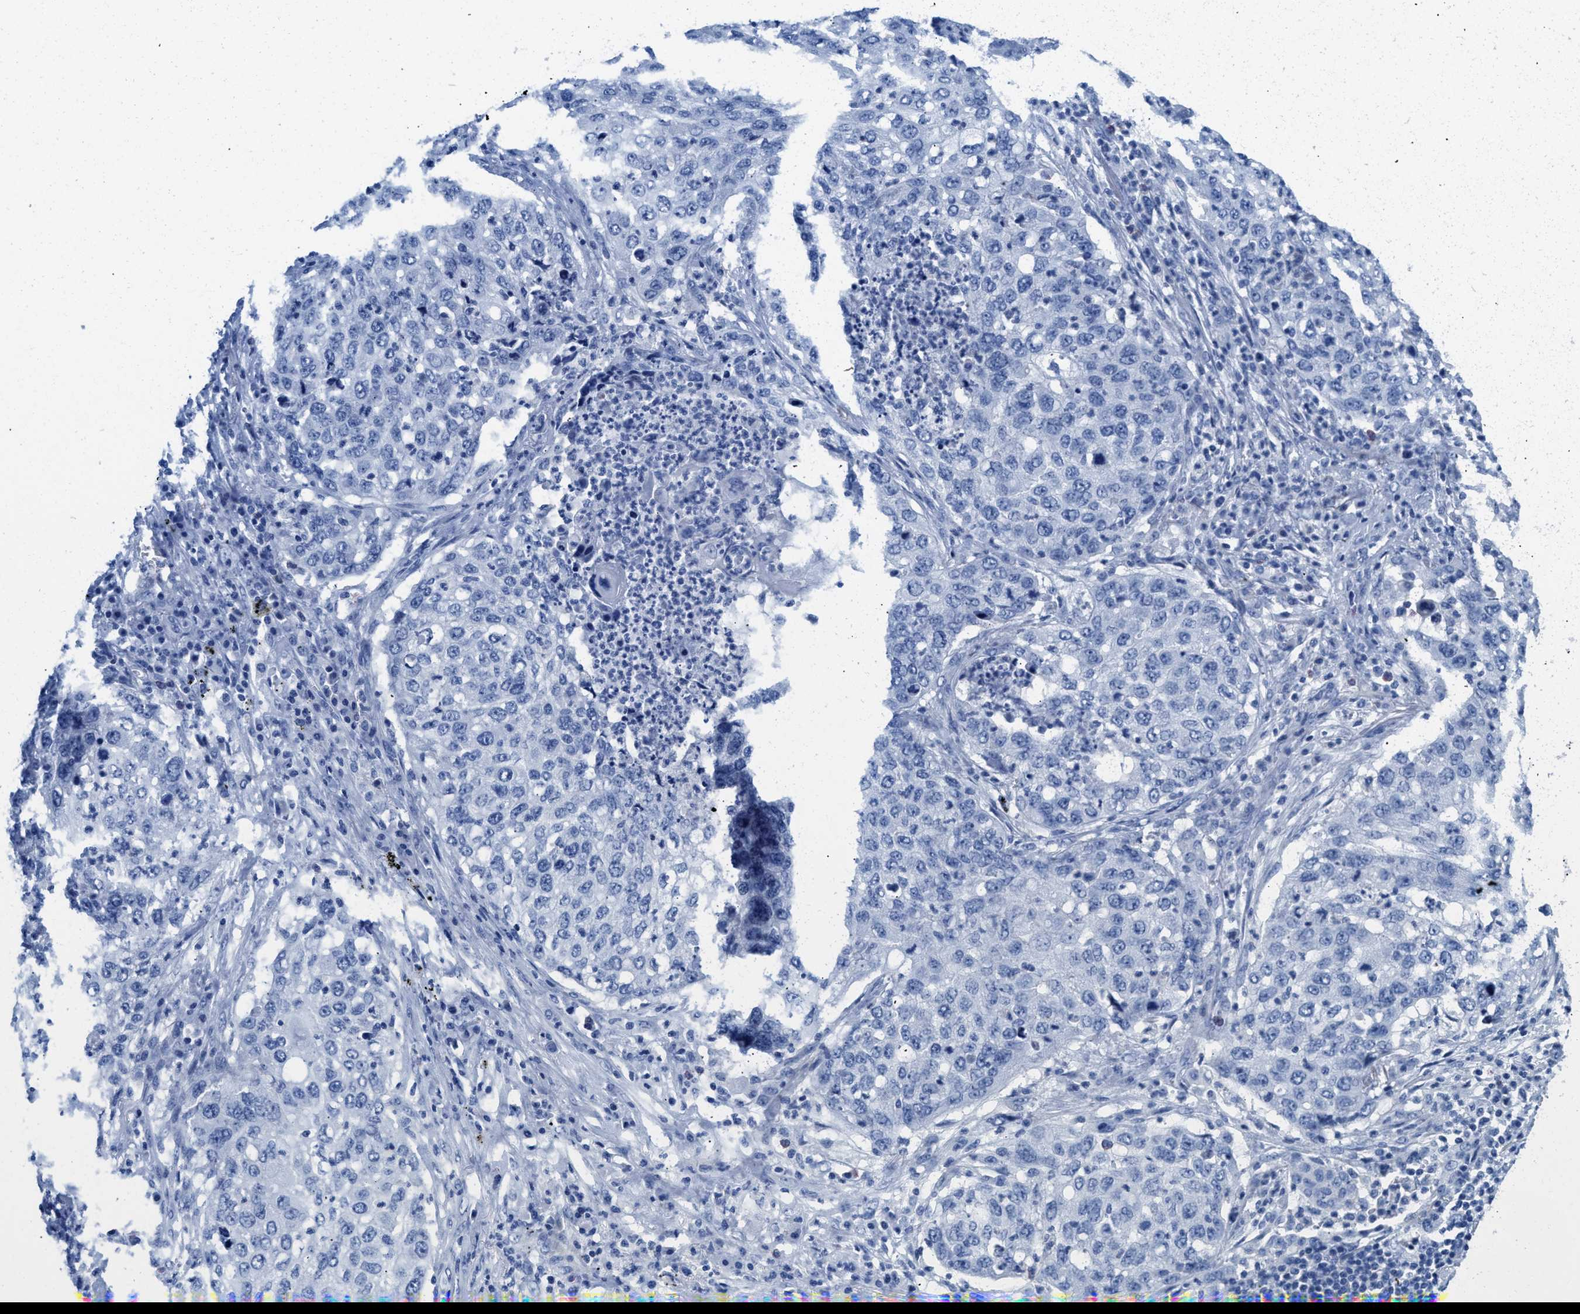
{"staining": {"intensity": "negative", "quantity": "none", "location": "none"}, "tissue": "lung cancer", "cell_type": "Tumor cells", "image_type": "cancer", "snomed": [{"axis": "morphology", "description": "Squamous cell carcinoma, NOS"}, {"axis": "topography", "description": "Lung"}], "caption": "DAB immunohistochemical staining of human squamous cell carcinoma (lung) reveals no significant staining in tumor cells.", "gene": "NKAIN3", "patient": {"sex": "female", "age": 63}}